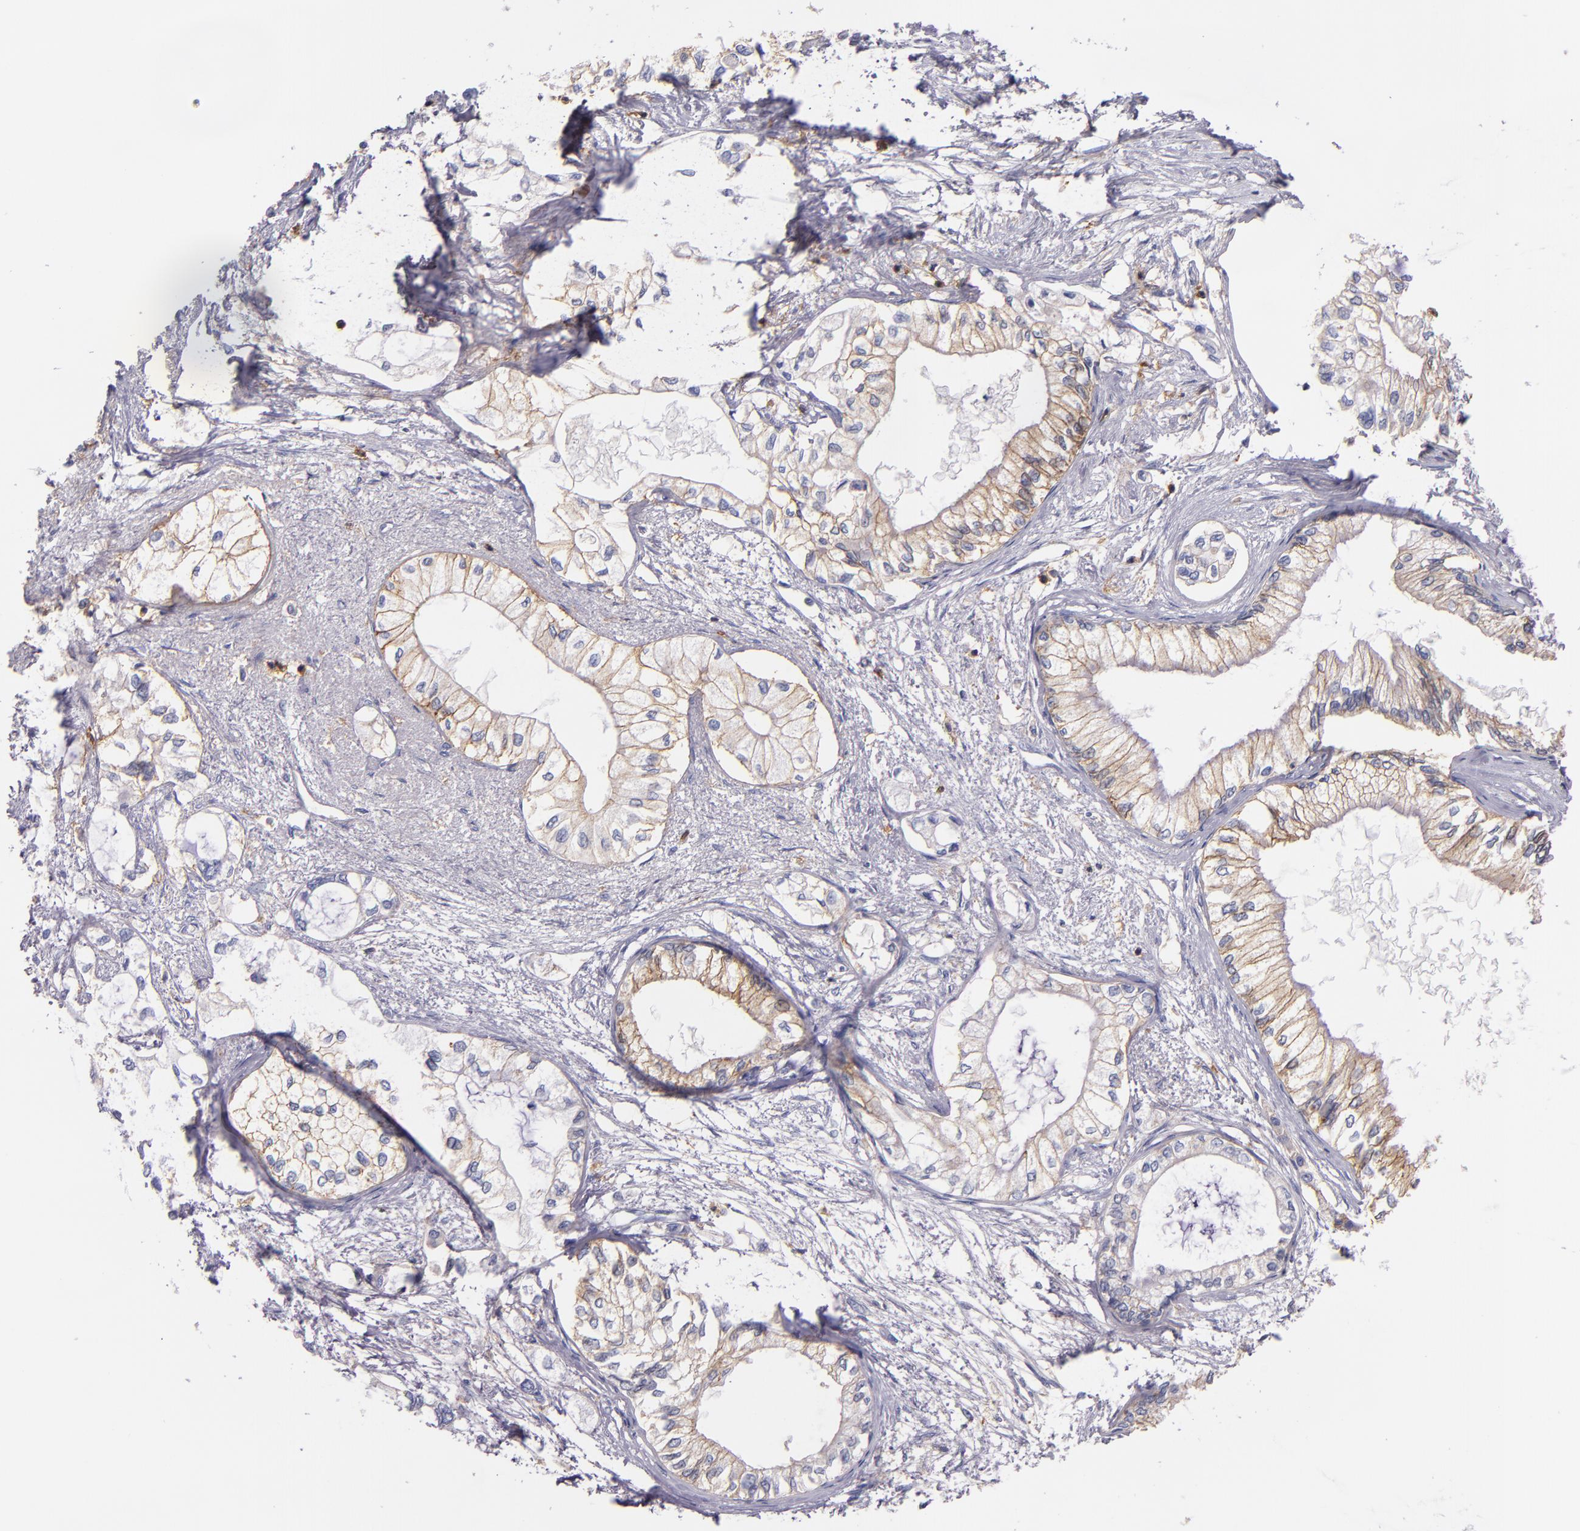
{"staining": {"intensity": "weak", "quantity": "25%-75%", "location": "cytoplasmic/membranous"}, "tissue": "pancreatic cancer", "cell_type": "Tumor cells", "image_type": "cancer", "snomed": [{"axis": "morphology", "description": "Adenocarcinoma, NOS"}, {"axis": "topography", "description": "Pancreas"}], "caption": "Pancreatic cancer (adenocarcinoma) stained for a protein reveals weak cytoplasmic/membranous positivity in tumor cells.", "gene": "C5AR1", "patient": {"sex": "male", "age": 79}}